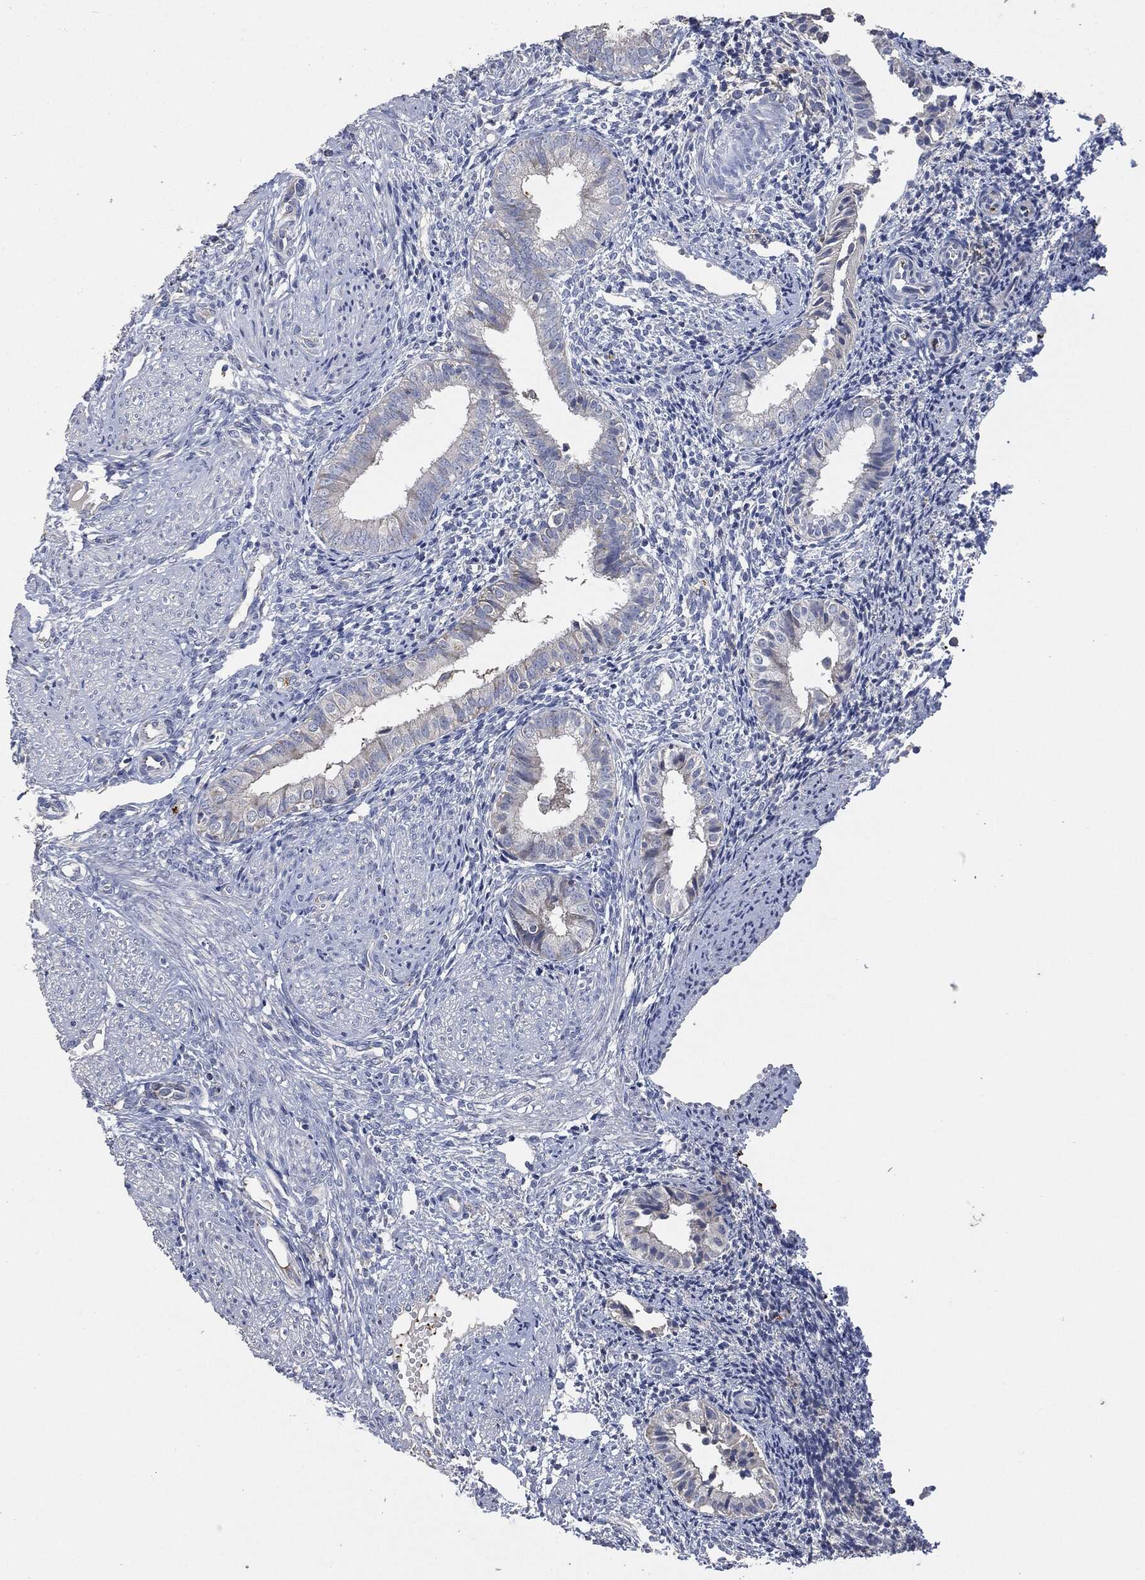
{"staining": {"intensity": "negative", "quantity": "none", "location": "none"}, "tissue": "endometrium", "cell_type": "Cells in endometrial stroma", "image_type": "normal", "snomed": [{"axis": "morphology", "description": "Normal tissue, NOS"}, {"axis": "topography", "description": "Endometrium"}], "caption": "DAB immunohistochemical staining of normal human endometrium shows no significant positivity in cells in endometrial stroma. The staining is performed using DAB (3,3'-diaminobenzidine) brown chromogen with nuclei counter-stained in using hematoxylin.", "gene": "CD33", "patient": {"sex": "female", "age": 47}}